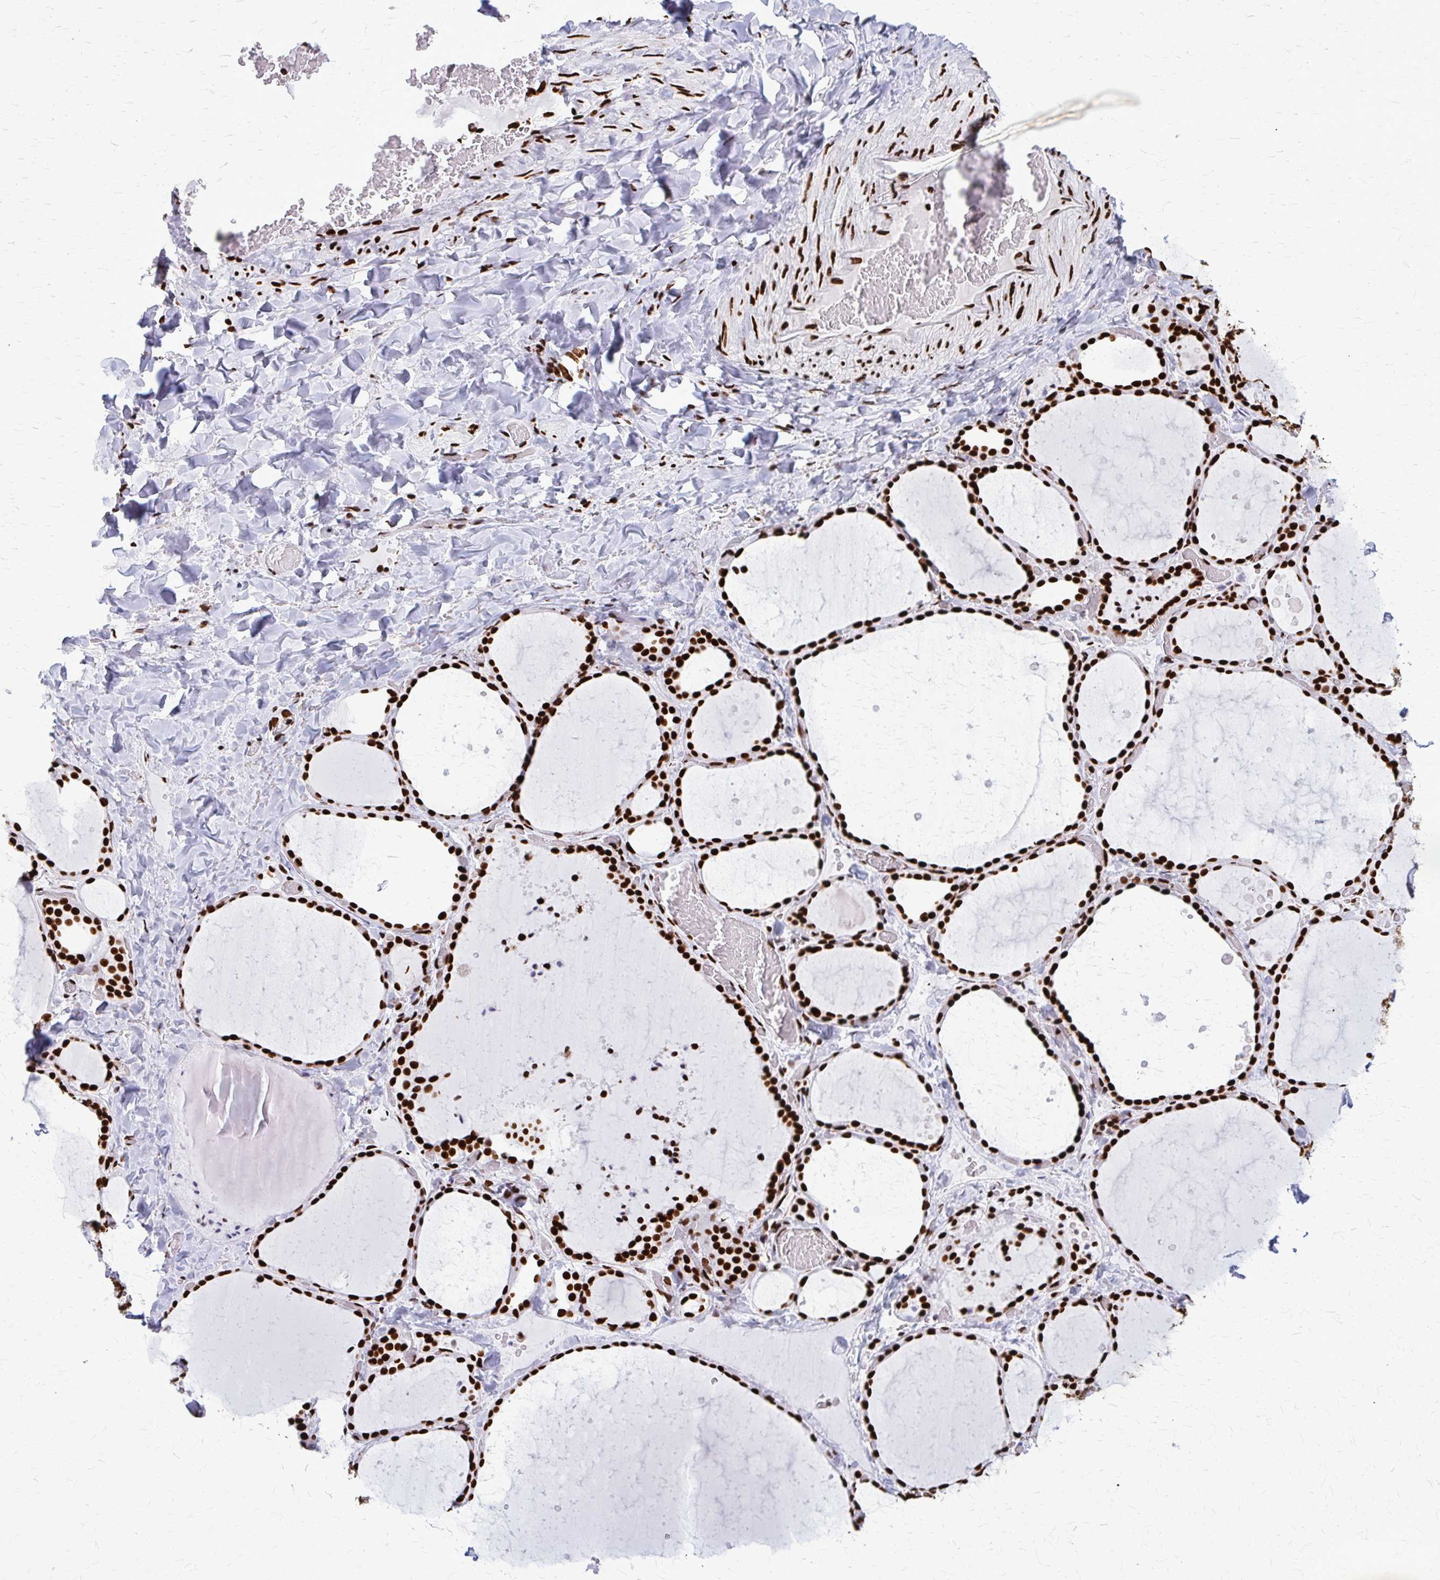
{"staining": {"intensity": "strong", "quantity": ">75%", "location": "nuclear"}, "tissue": "thyroid gland", "cell_type": "Glandular cells", "image_type": "normal", "snomed": [{"axis": "morphology", "description": "Normal tissue, NOS"}, {"axis": "topography", "description": "Thyroid gland"}], "caption": "Protein analysis of normal thyroid gland demonstrates strong nuclear staining in about >75% of glandular cells. Using DAB (3,3'-diaminobenzidine) (brown) and hematoxylin (blue) stains, captured at high magnification using brightfield microscopy.", "gene": "SFPQ", "patient": {"sex": "female", "age": 36}}